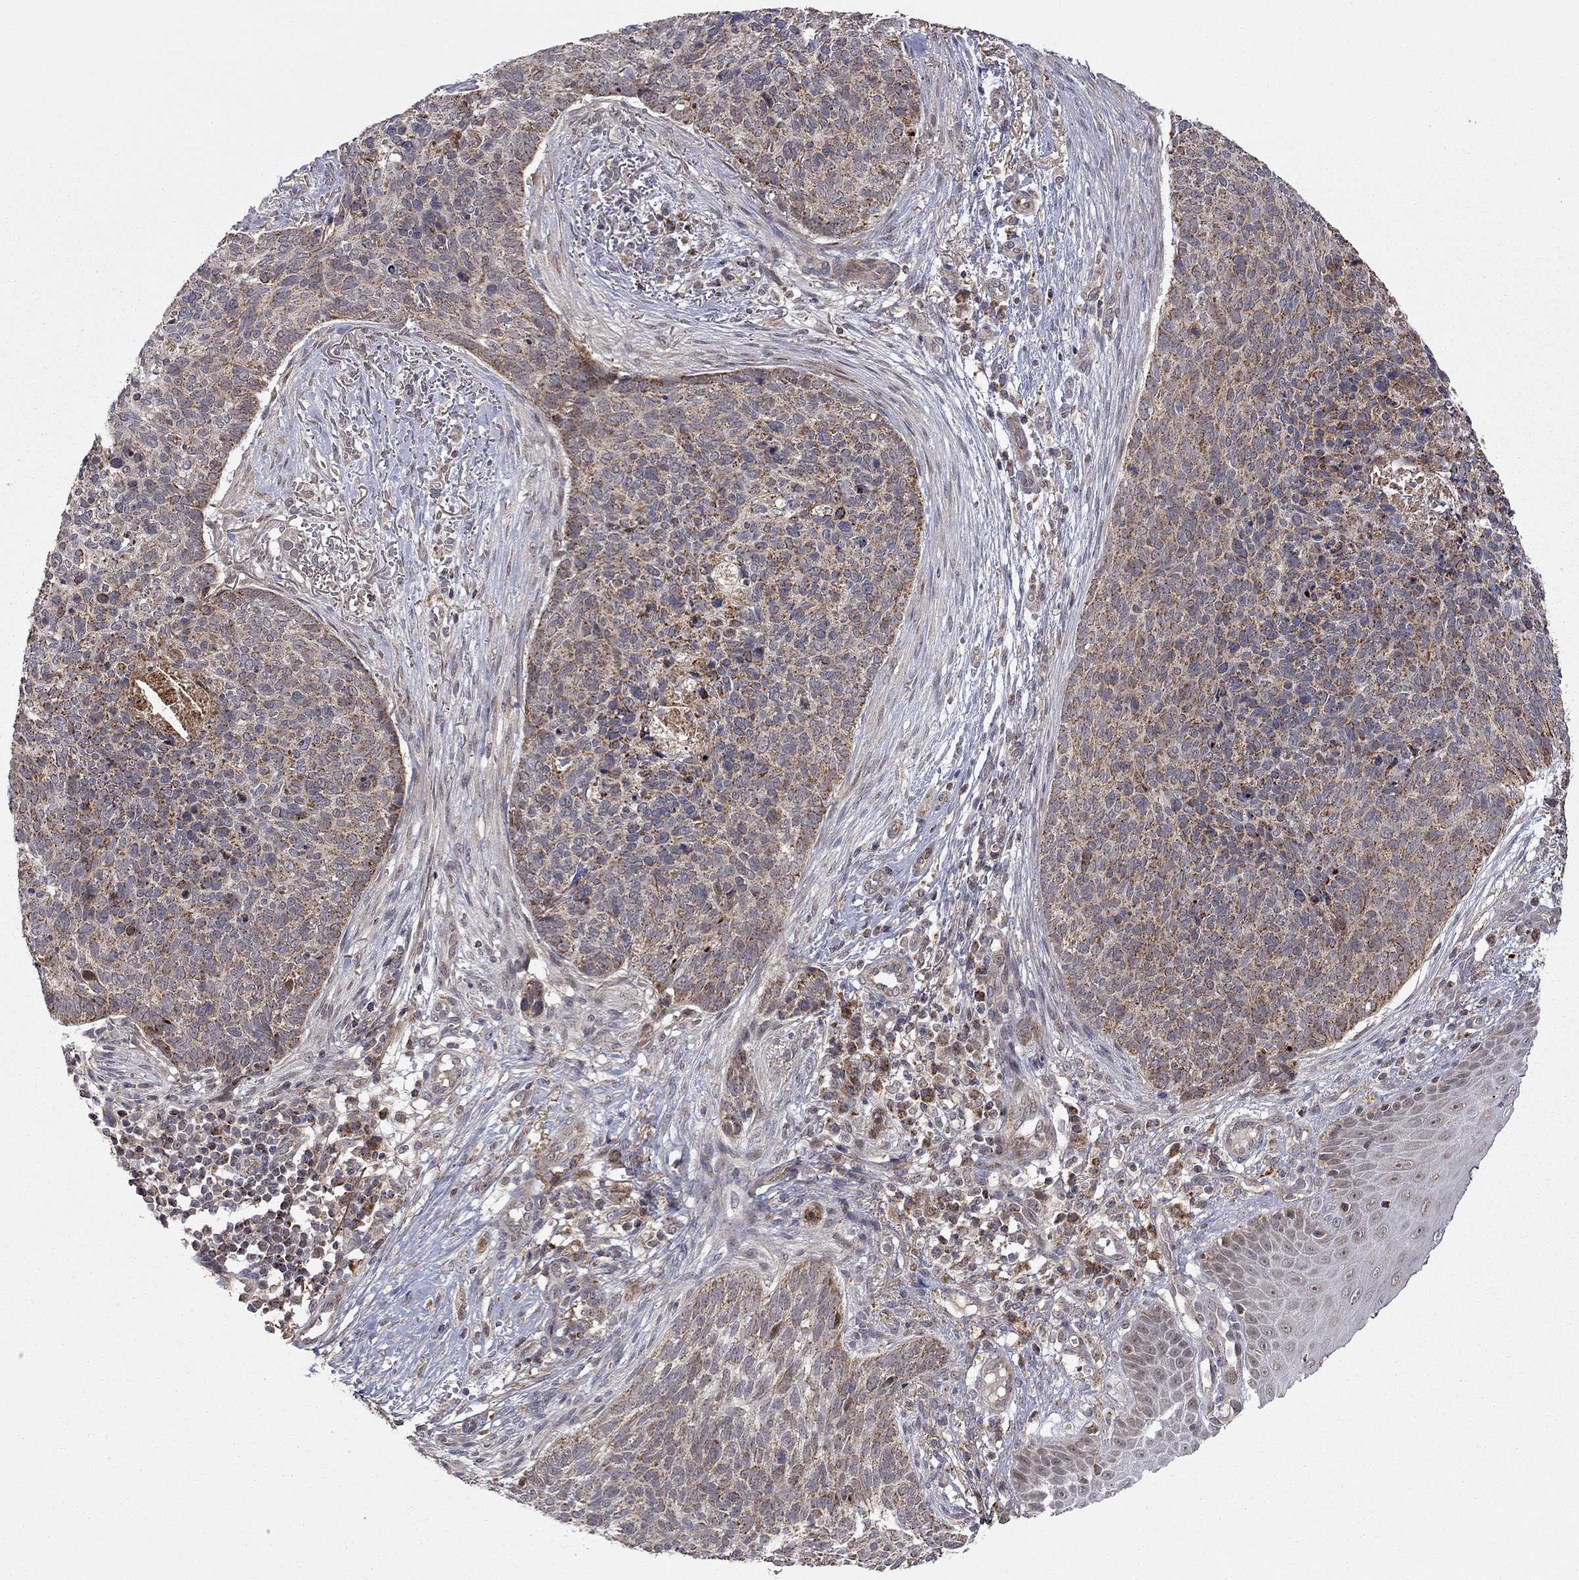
{"staining": {"intensity": "moderate", "quantity": "<25%", "location": "cytoplasmic/membranous"}, "tissue": "skin cancer", "cell_type": "Tumor cells", "image_type": "cancer", "snomed": [{"axis": "morphology", "description": "Basal cell carcinoma"}, {"axis": "topography", "description": "Skin"}], "caption": "Immunohistochemical staining of human skin cancer reveals low levels of moderate cytoplasmic/membranous expression in approximately <25% of tumor cells. (Stains: DAB (3,3'-diaminobenzidine) in brown, nuclei in blue, Microscopy: brightfield microscopy at high magnification).", "gene": "IDS", "patient": {"sex": "male", "age": 64}}